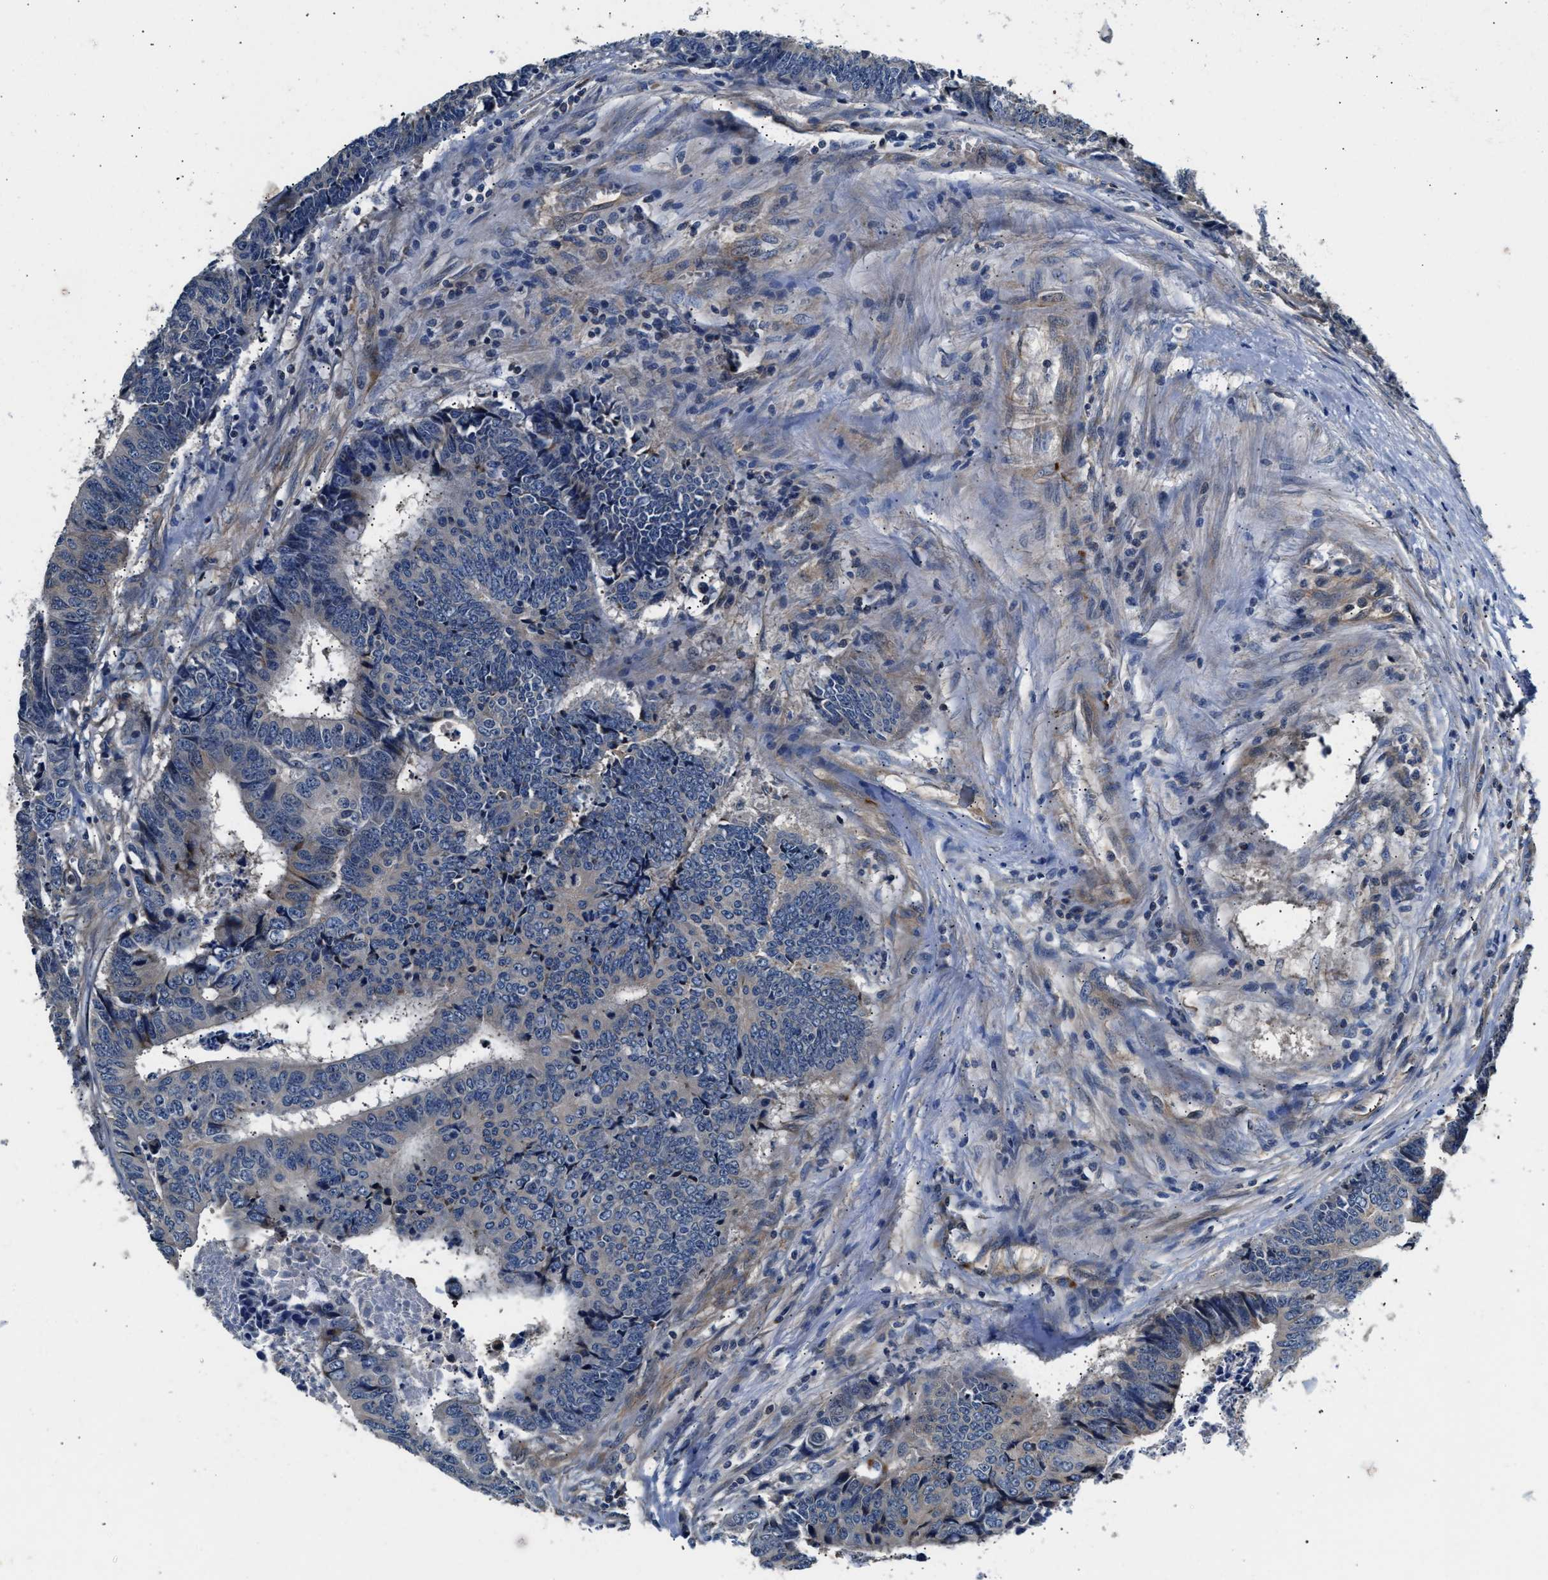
{"staining": {"intensity": "negative", "quantity": "none", "location": "none"}, "tissue": "colorectal cancer", "cell_type": "Tumor cells", "image_type": "cancer", "snomed": [{"axis": "morphology", "description": "Adenocarcinoma, NOS"}, {"axis": "topography", "description": "Rectum"}], "caption": "DAB (3,3'-diaminobenzidine) immunohistochemical staining of colorectal cancer exhibits no significant expression in tumor cells.", "gene": "TEX2", "patient": {"sex": "male", "age": 84}}